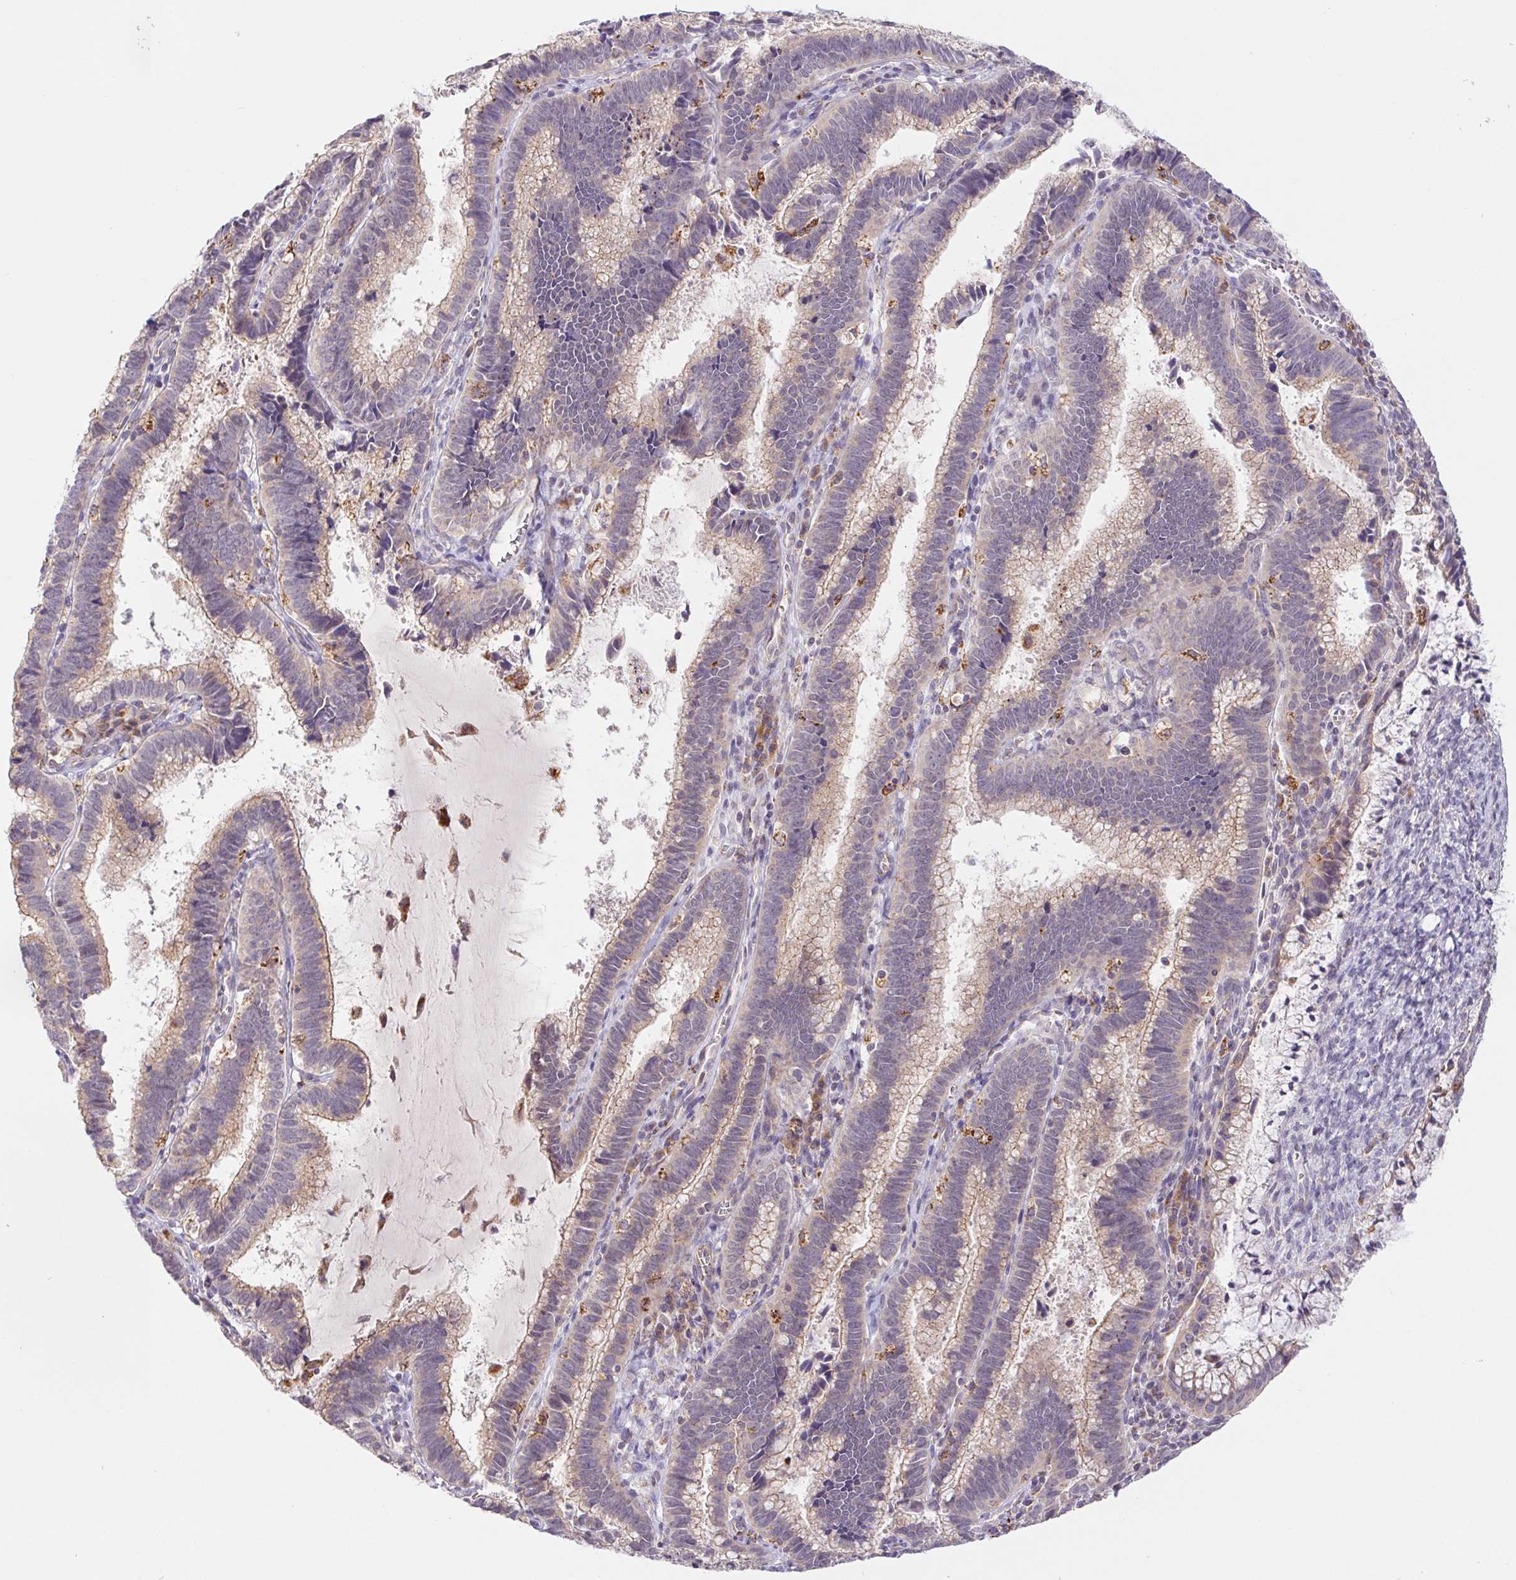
{"staining": {"intensity": "weak", "quantity": "25%-75%", "location": "cytoplasmic/membranous"}, "tissue": "cervical cancer", "cell_type": "Tumor cells", "image_type": "cancer", "snomed": [{"axis": "morphology", "description": "Adenocarcinoma, NOS"}, {"axis": "topography", "description": "Cervix"}], "caption": "Immunohistochemical staining of cervical cancer reveals low levels of weak cytoplasmic/membranous positivity in approximately 25%-75% of tumor cells.", "gene": "EMC6", "patient": {"sex": "female", "age": 61}}